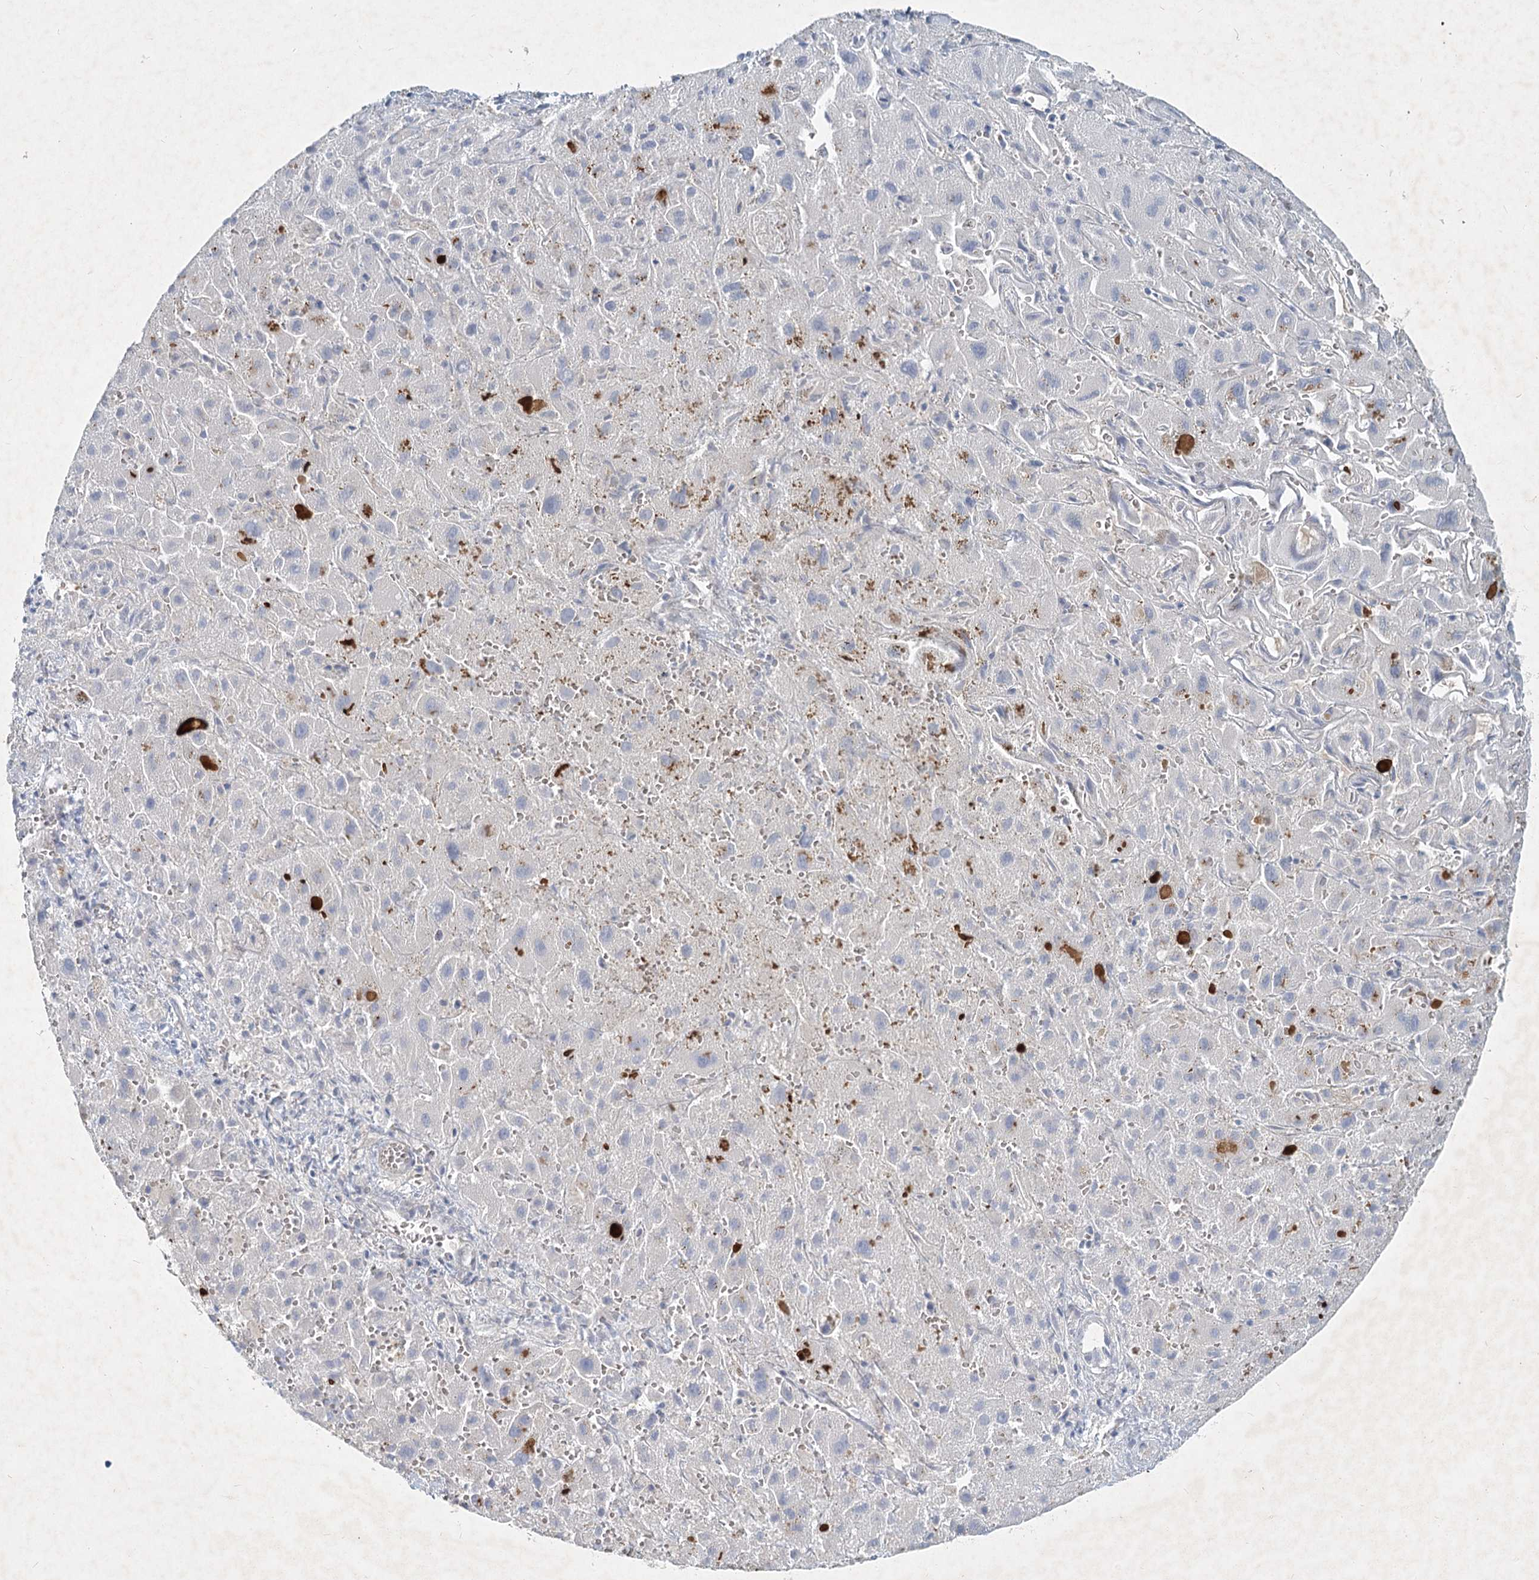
{"staining": {"intensity": "negative", "quantity": "none", "location": "none"}, "tissue": "liver cancer", "cell_type": "Tumor cells", "image_type": "cancer", "snomed": [{"axis": "morphology", "description": "Cholangiocarcinoma"}, {"axis": "topography", "description": "Liver"}], "caption": "DAB (3,3'-diaminobenzidine) immunohistochemical staining of liver cancer exhibits no significant staining in tumor cells. (DAB immunohistochemistry (IHC), high magnification).", "gene": "DNMBP", "patient": {"sex": "female", "age": 52}}